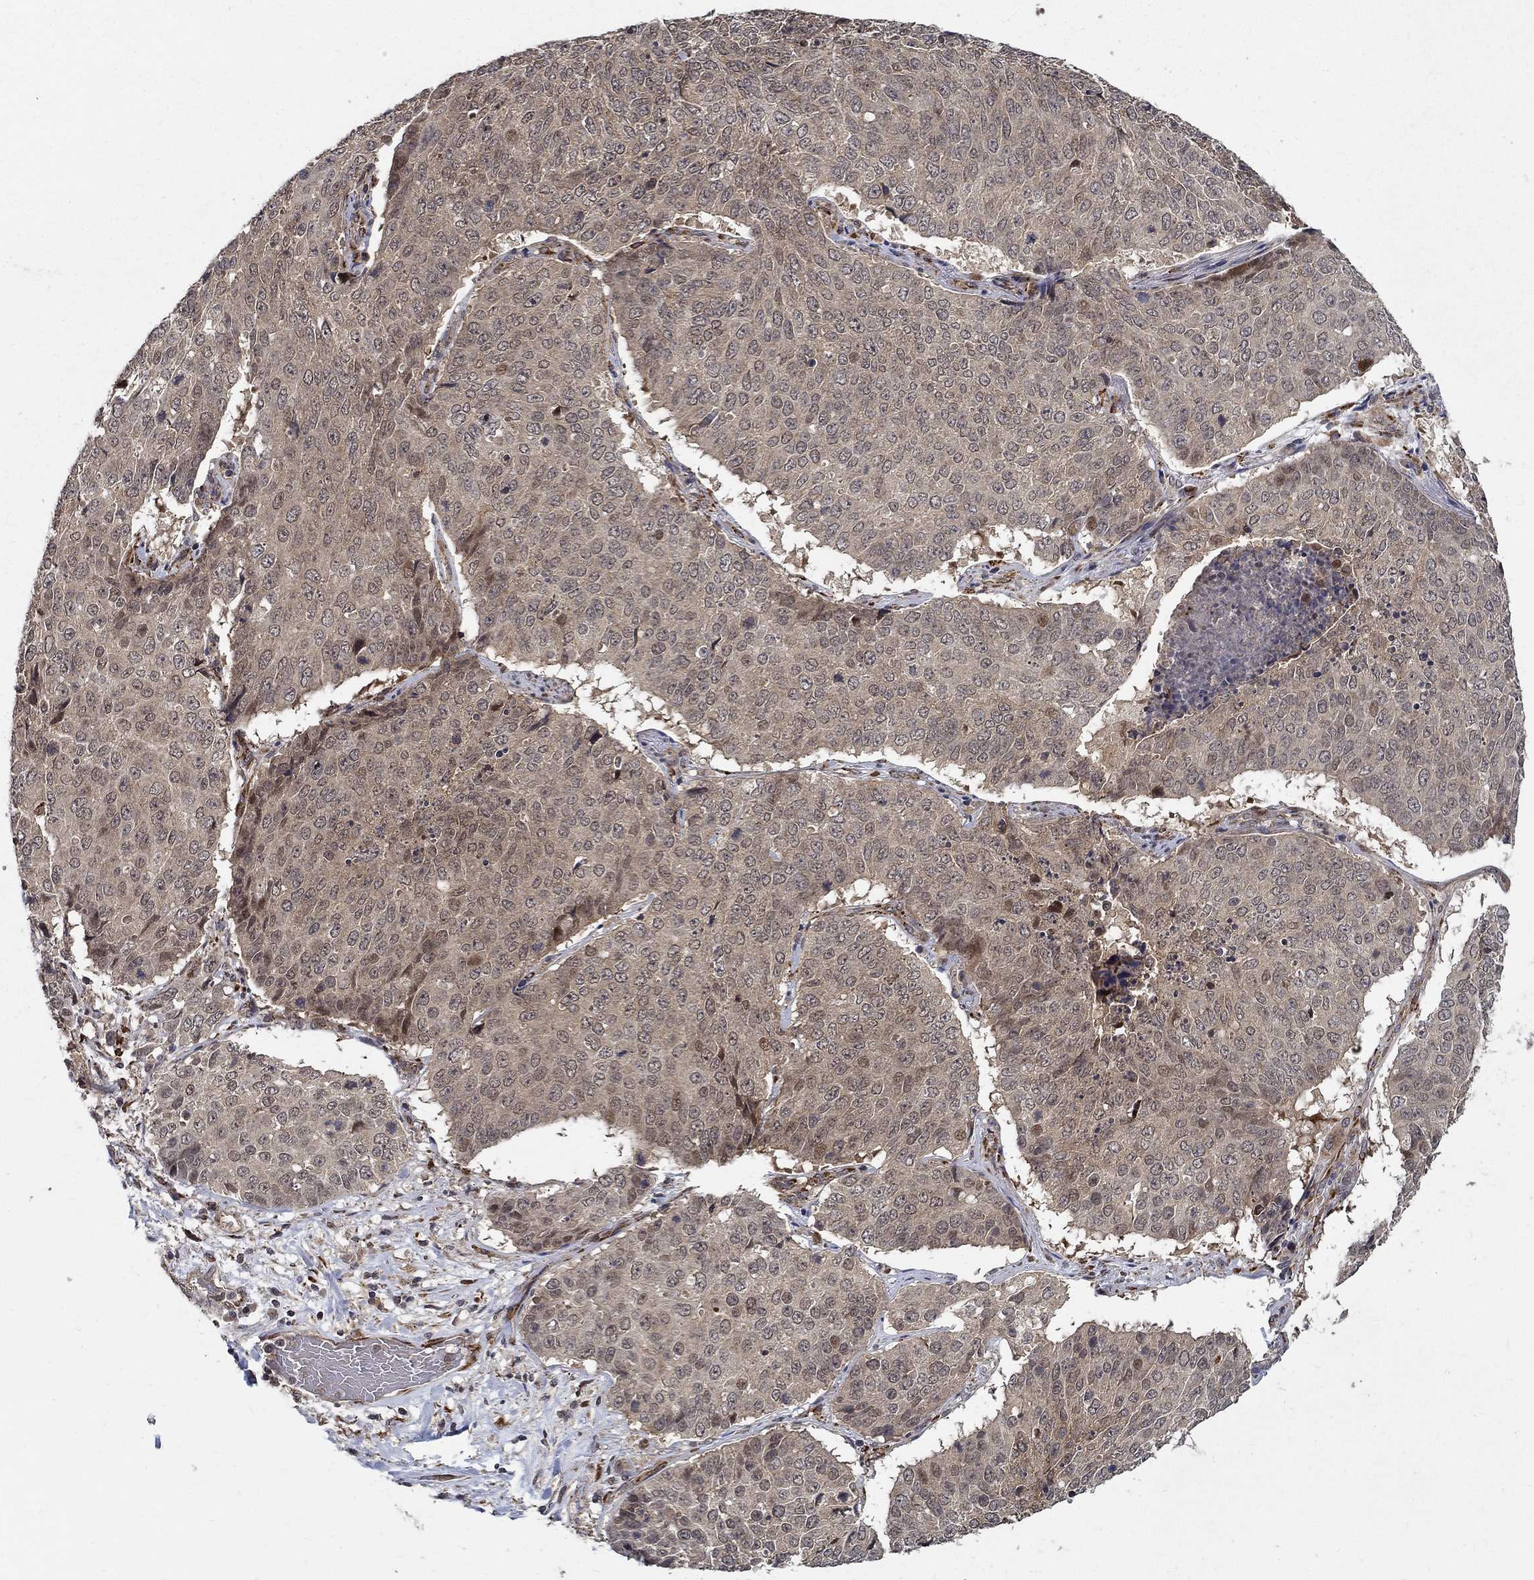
{"staining": {"intensity": "weak", "quantity": ">75%", "location": "cytoplasmic/membranous,nuclear"}, "tissue": "lung cancer", "cell_type": "Tumor cells", "image_type": "cancer", "snomed": [{"axis": "morphology", "description": "Normal tissue, NOS"}, {"axis": "morphology", "description": "Squamous cell carcinoma, NOS"}, {"axis": "topography", "description": "Bronchus"}, {"axis": "topography", "description": "Lung"}], "caption": "DAB (3,3'-diaminobenzidine) immunohistochemical staining of human lung cancer (squamous cell carcinoma) displays weak cytoplasmic/membranous and nuclear protein expression in about >75% of tumor cells. (Brightfield microscopy of DAB IHC at high magnification).", "gene": "ZNF594", "patient": {"sex": "male", "age": 64}}